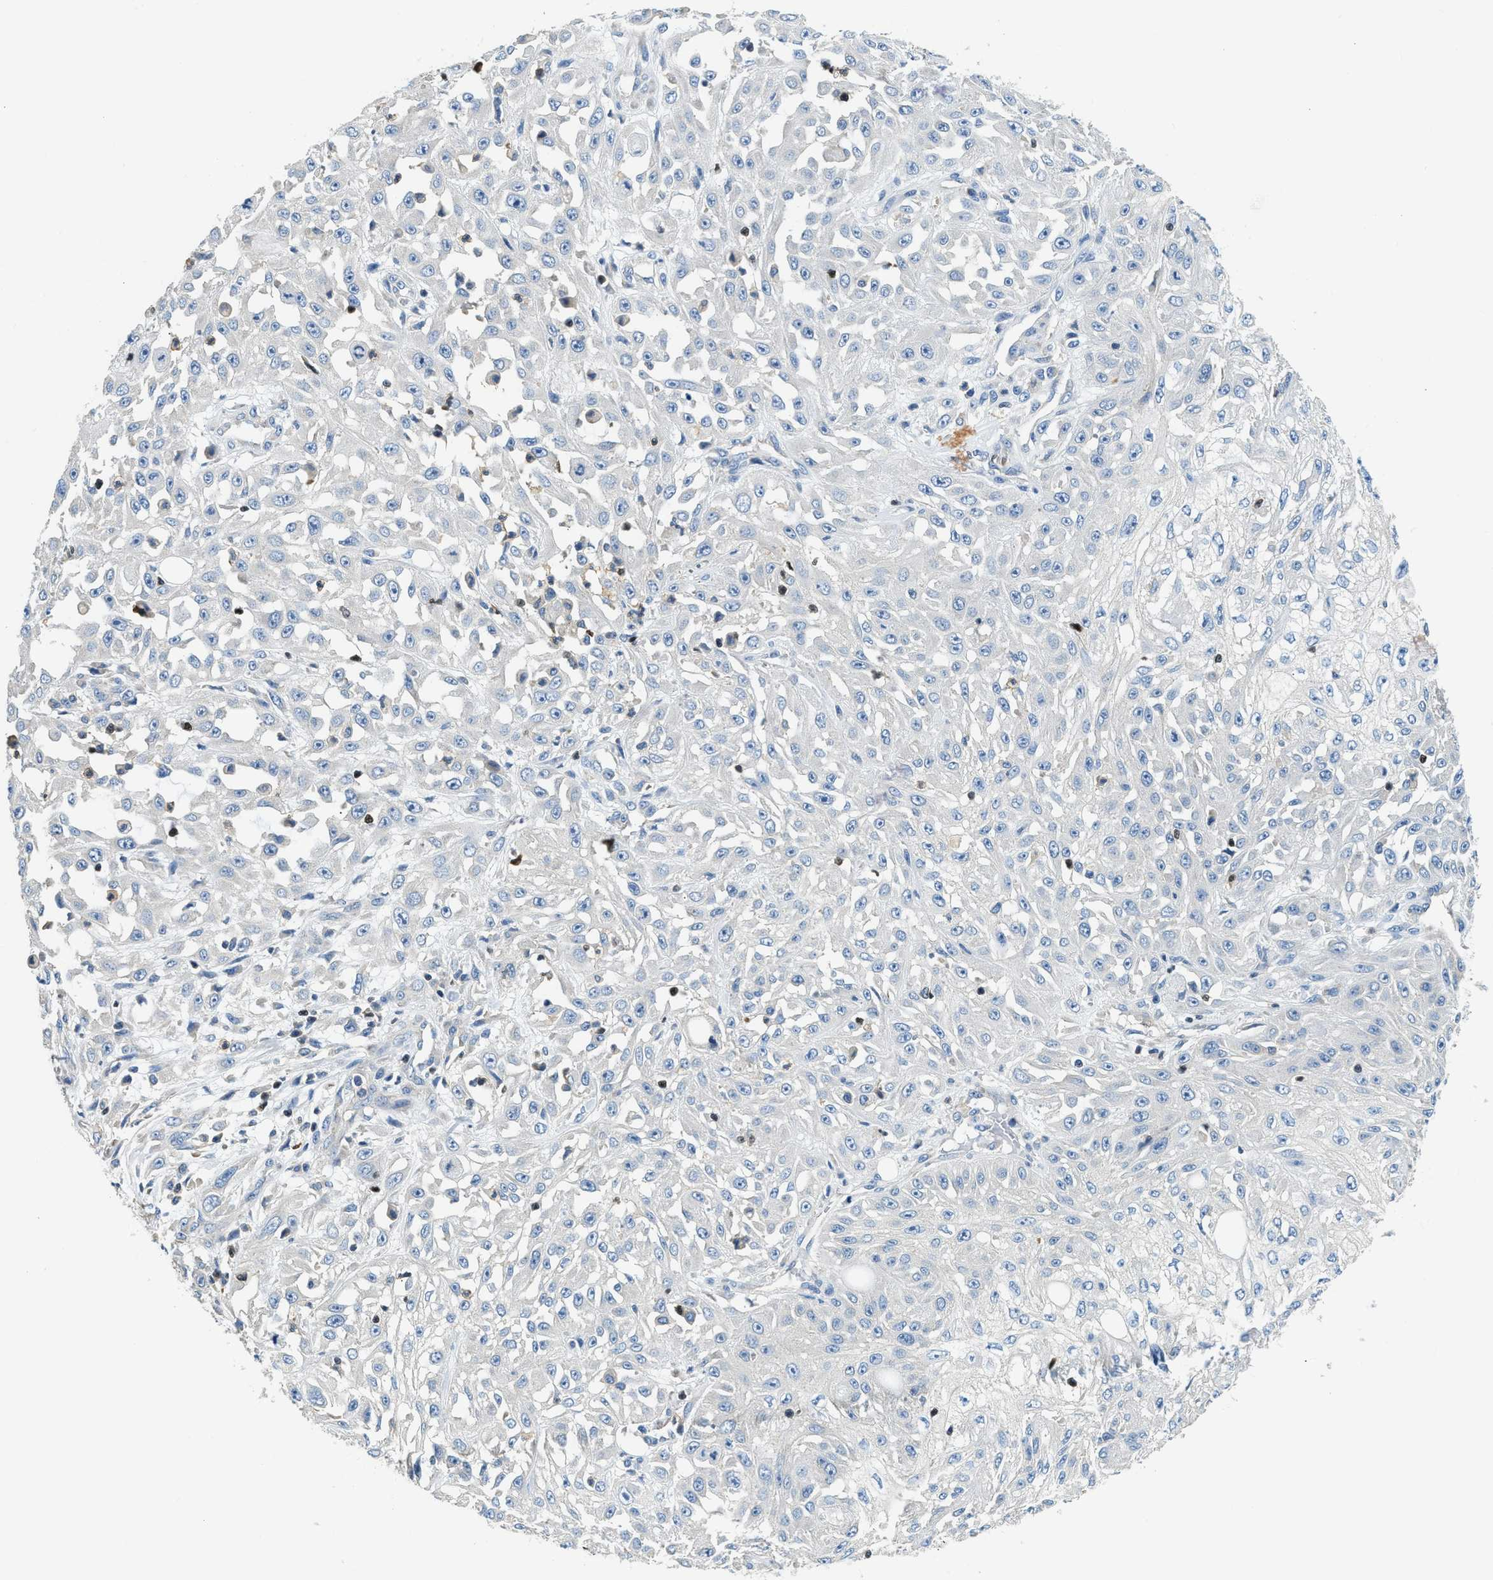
{"staining": {"intensity": "negative", "quantity": "none", "location": "none"}, "tissue": "skin cancer", "cell_type": "Tumor cells", "image_type": "cancer", "snomed": [{"axis": "morphology", "description": "Squamous cell carcinoma, NOS"}, {"axis": "morphology", "description": "Squamous cell carcinoma, metastatic, NOS"}, {"axis": "topography", "description": "Skin"}, {"axis": "topography", "description": "Lymph node"}], "caption": "This is an immunohistochemistry photomicrograph of skin cancer (metastatic squamous cell carcinoma). There is no positivity in tumor cells.", "gene": "TOX", "patient": {"sex": "male", "age": 75}}